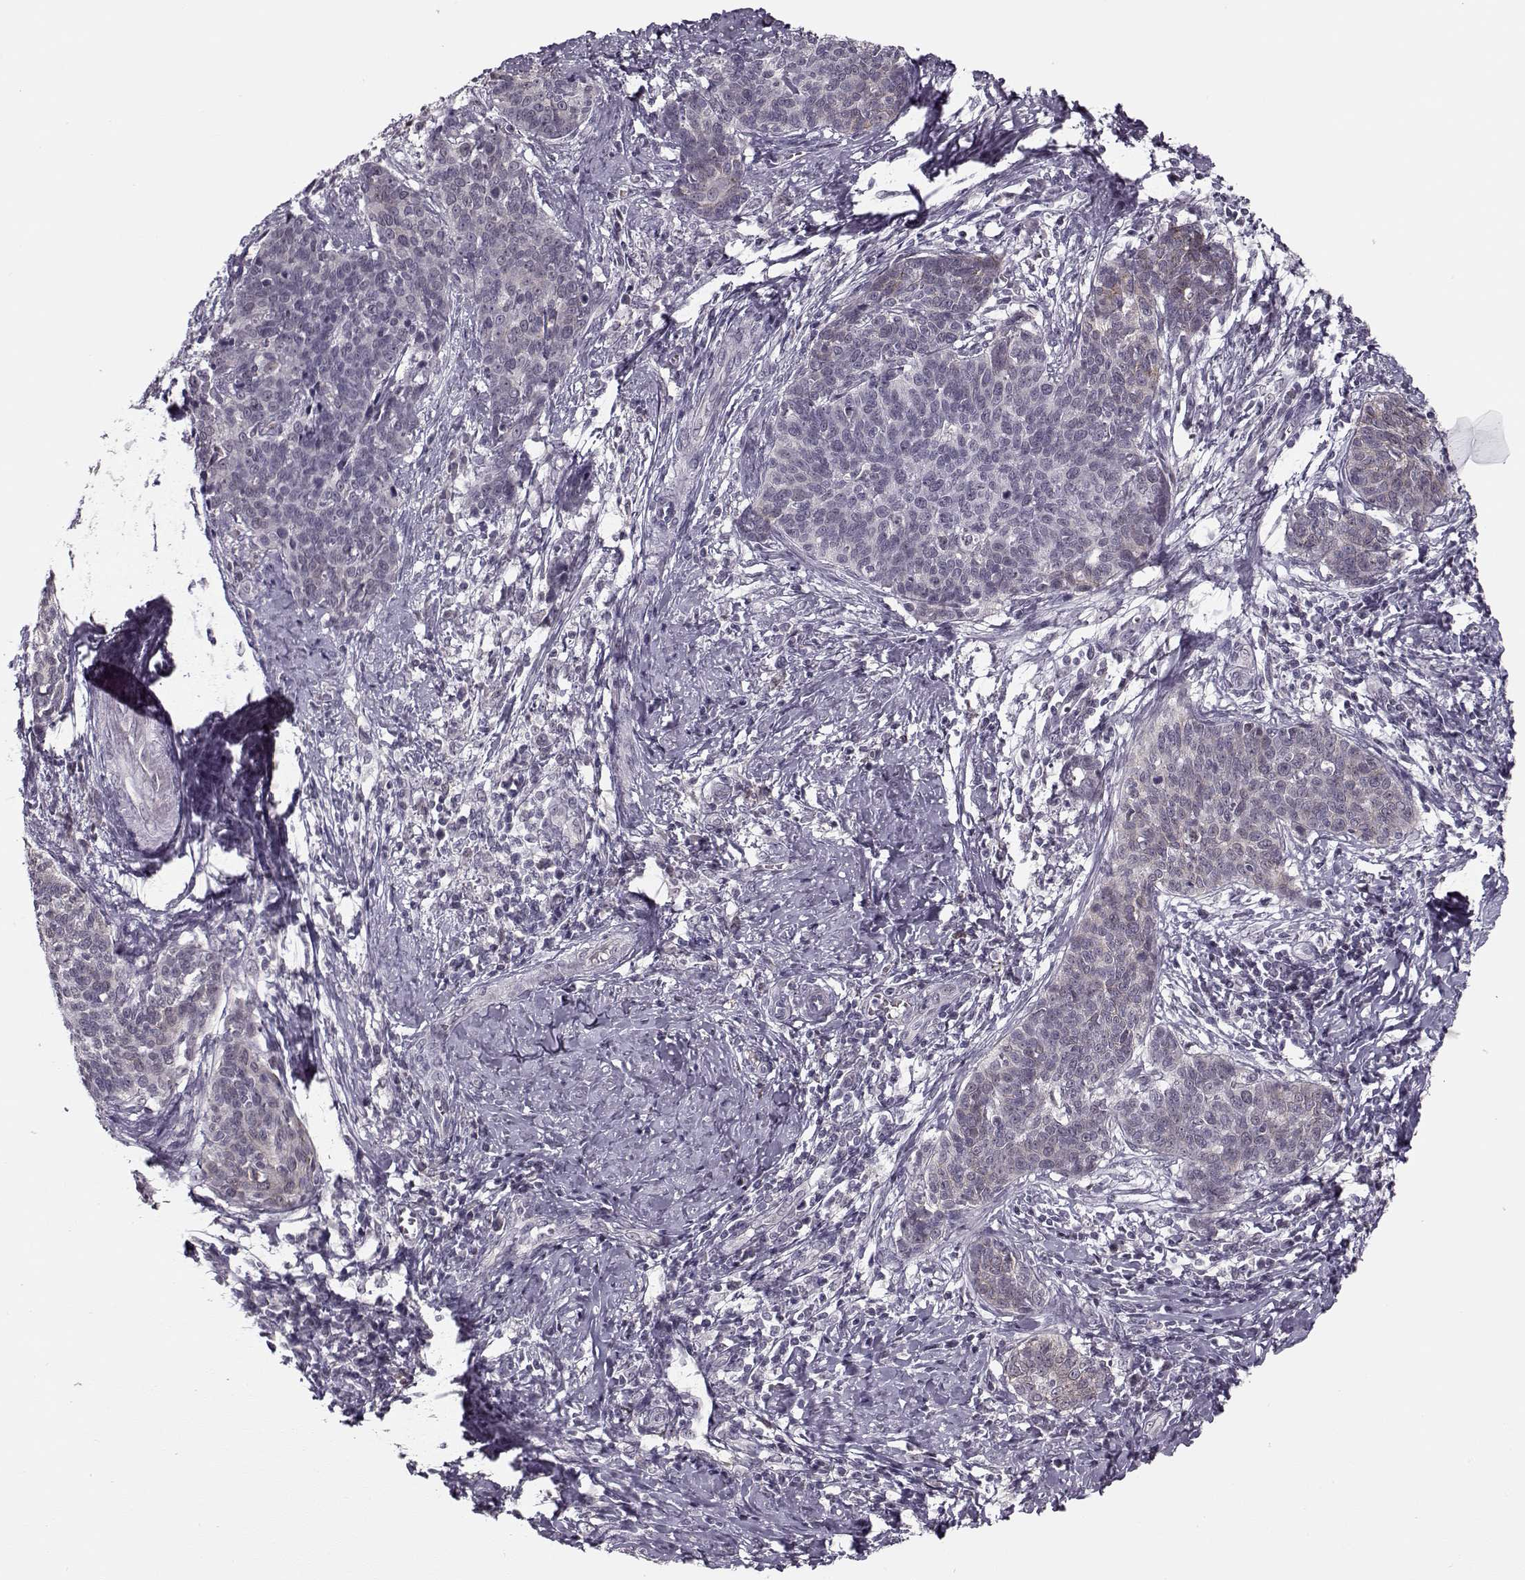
{"staining": {"intensity": "negative", "quantity": "none", "location": "none"}, "tissue": "cervical cancer", "cell_type": "Tumor cells", "image_type": "cancer", "snomed": [{"axis": "morphology", "description": "Squamous cell carcinoma, NOS"}, {"axis": "topography", "description": "Cervix"}], "caption": "Micrograph shows no protein staining in tumor cells of squamous cell carcinoma (cervical) tissue. (DAB (3,3'-diaminobenzidine) IHC, high magnification).", "gene": "DNAI3", "patient": {"sex": "female", "age": 39}}